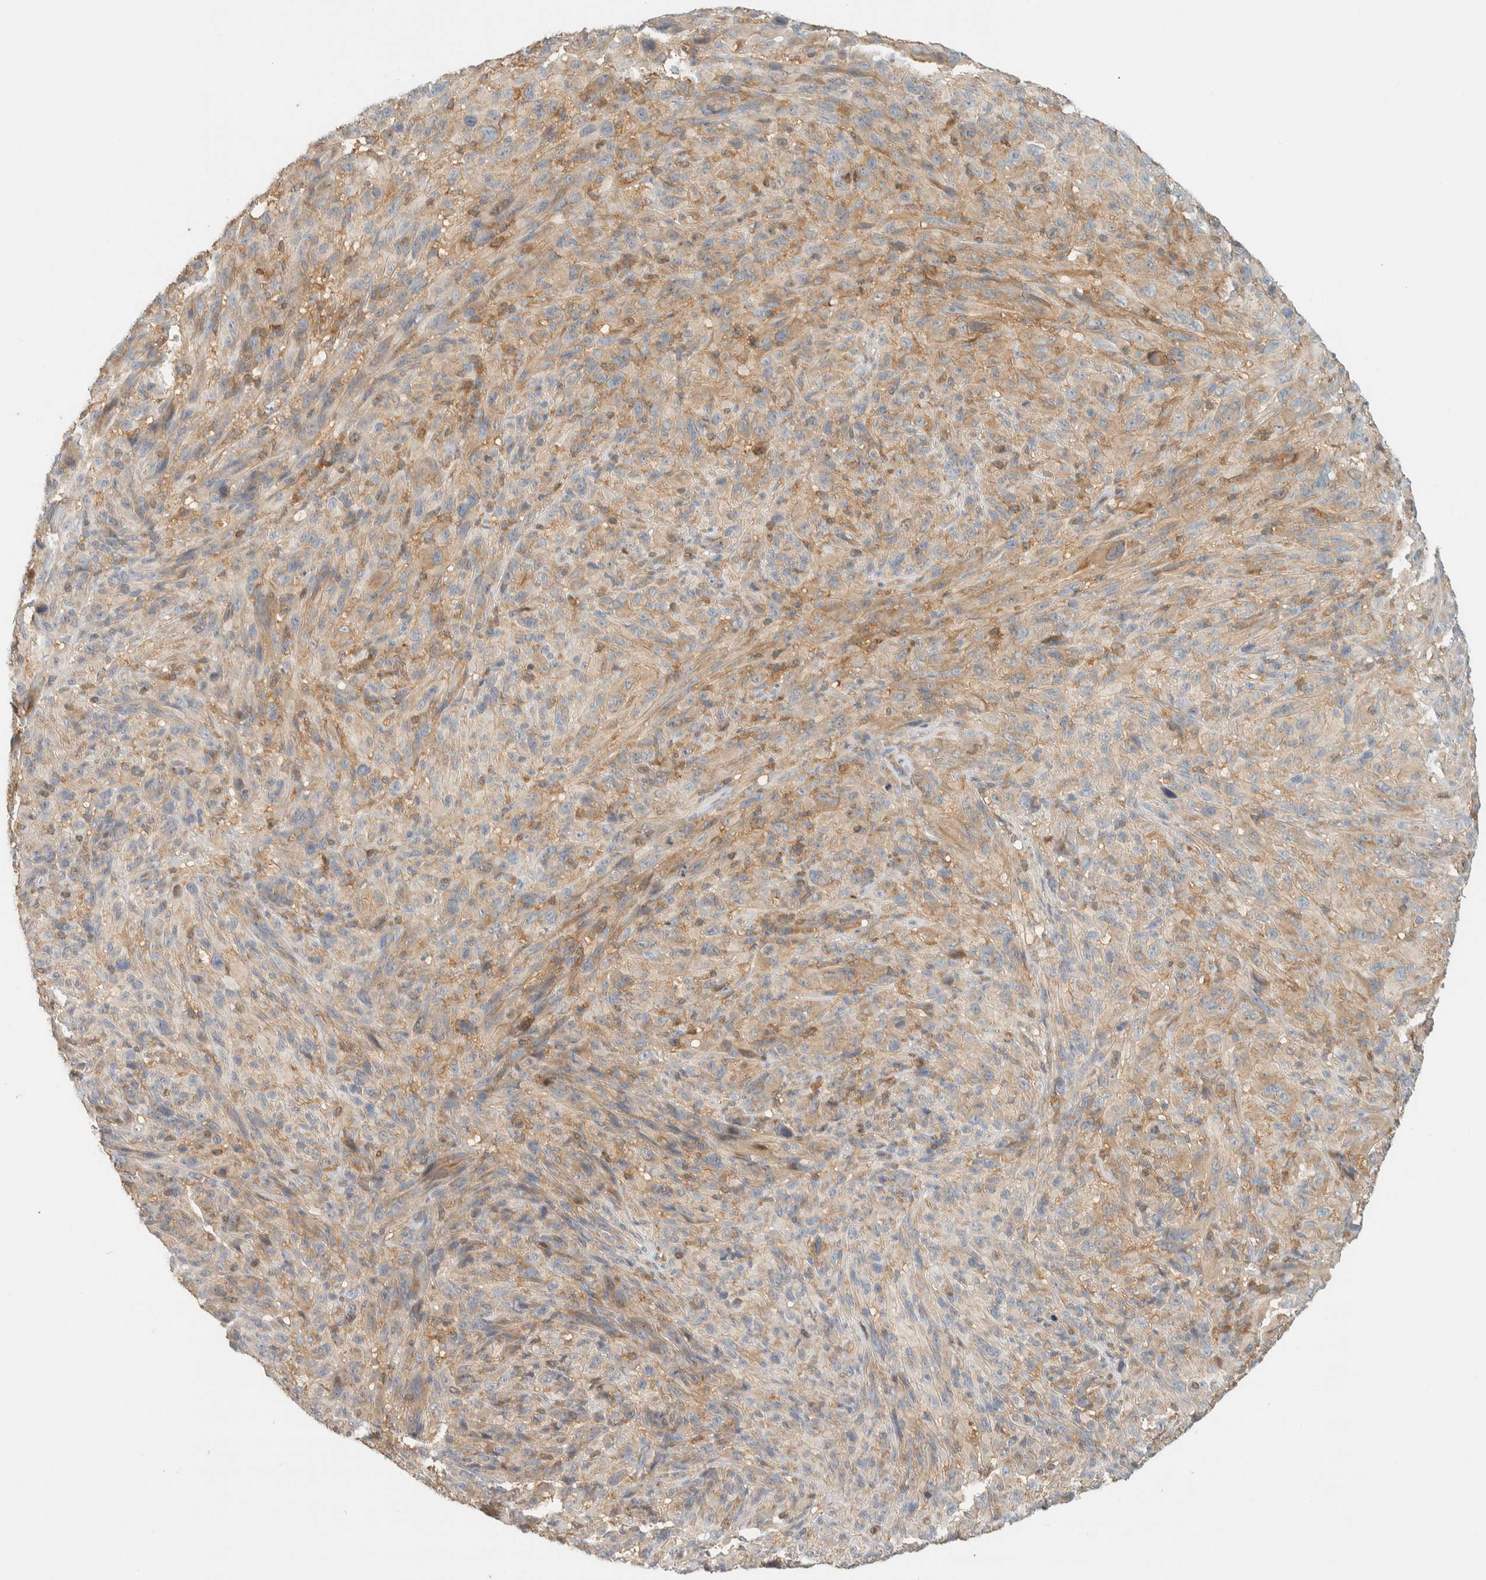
{"staining": {"intensity": "weak", "quantity": "<25%", "location": "cytoplasmic/membranous"}, "tissue": "melanoma", "cell_type": "Tumor cells", "image_type": "cancer", "snomed": [{"axis": "morphology", "description": "Malignant melanoma, NOS"}, {"axis": "topography", "description": "Skin of head"}], "caption": "Immunohistochemistry of human melanoma exhibits no positivity in tumor cells.", "gene": "ARFGEF1", "patient": {"sex": "male", "age": 96}}